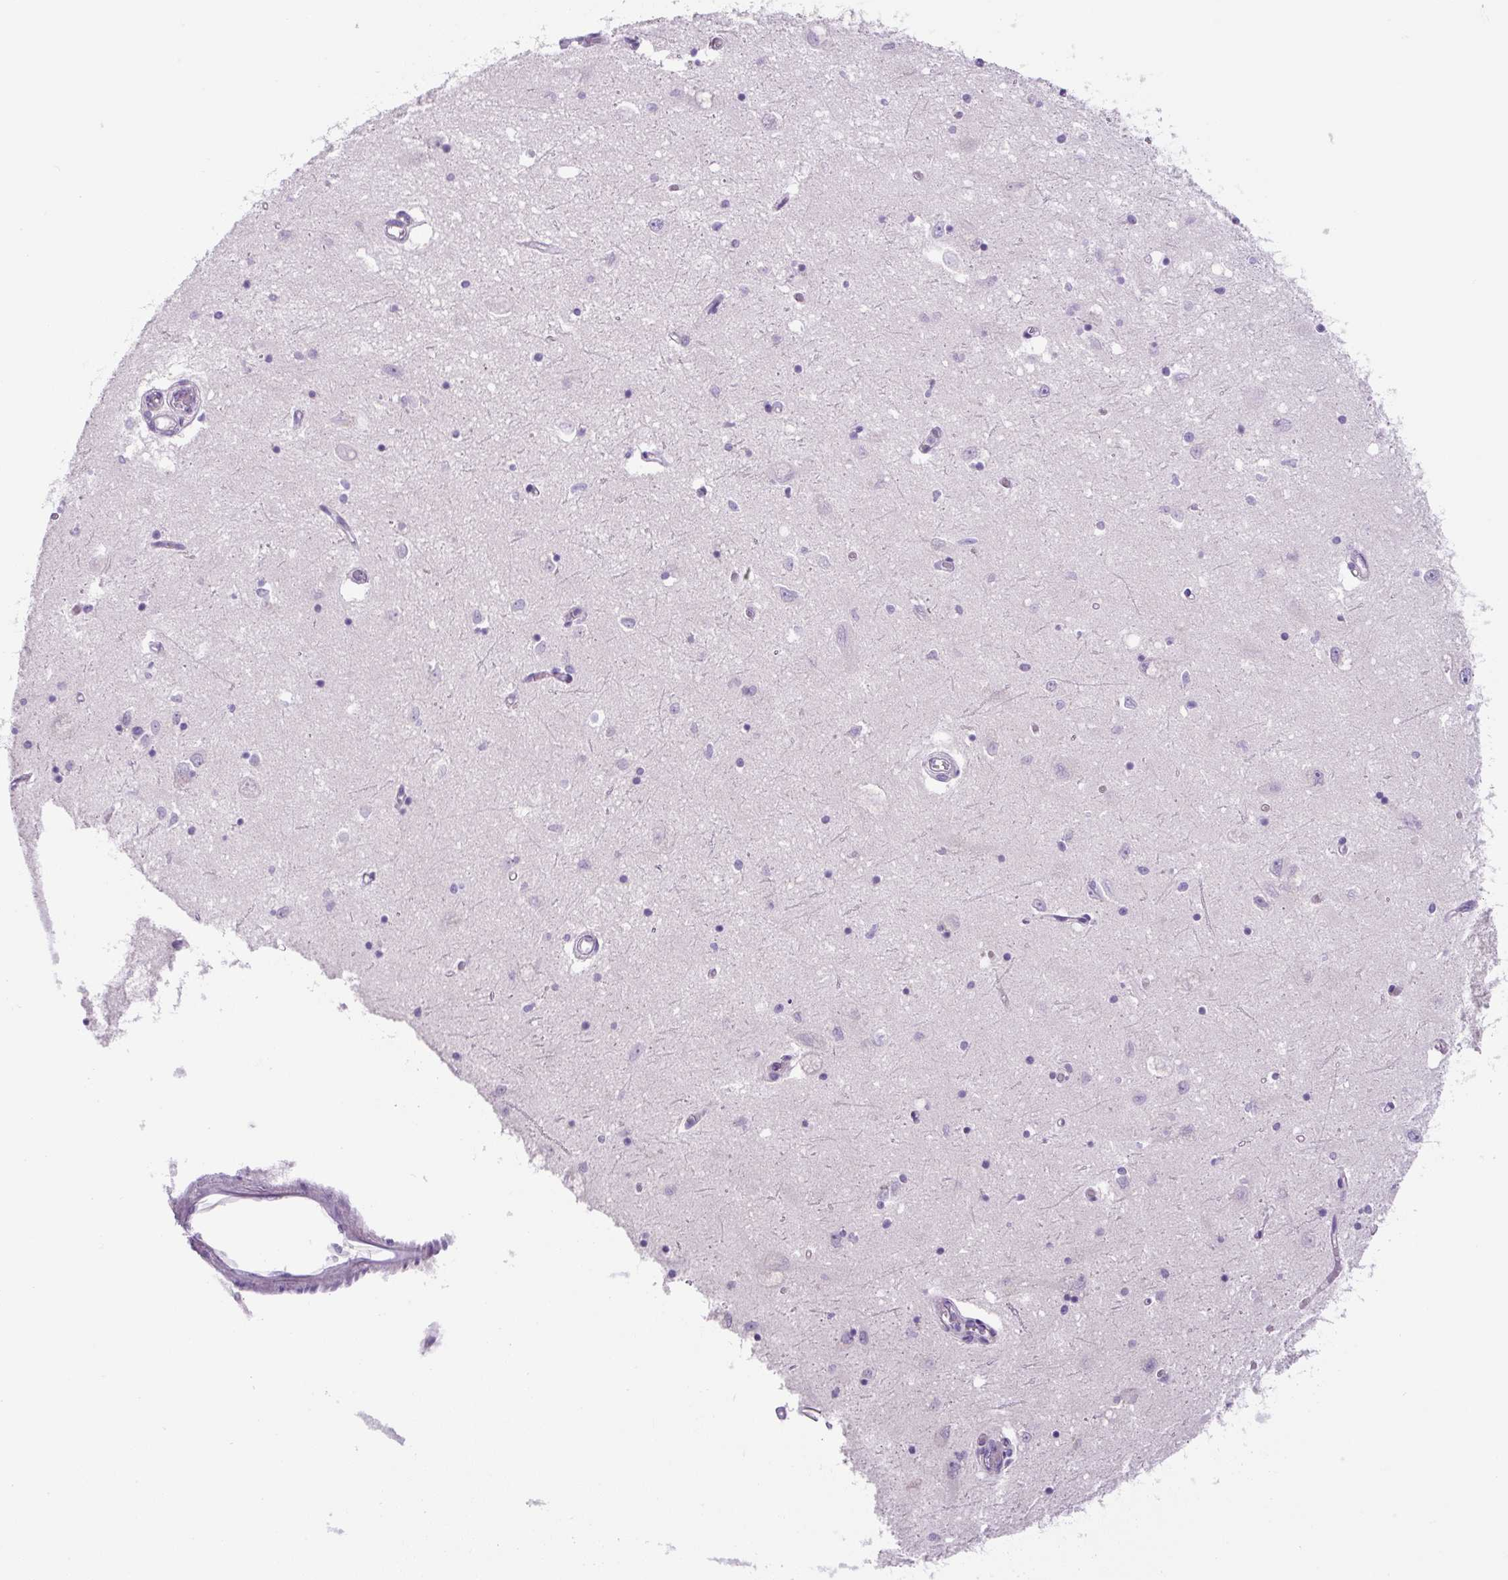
{"staining": {"intensity": "negative", "quantity": "none", "location": "none"}, "tissue": "caudate", "cell_type": "Glial cells", "image_type": "normal", "snomed": [{"axis": "morphology", "description": "Normal tissue, NOS"}, {"axis": "topography", "description": "Lateral ventricle wall"}], "caption": "High magnification brightfield microscopy of unremarkable caudate stained with DAB (brown) and counterstained with hematoxylin (blue): glial cells show no significant staining.", "gene": "UBL3", "patient": {"sex": "male", "age": 70}}